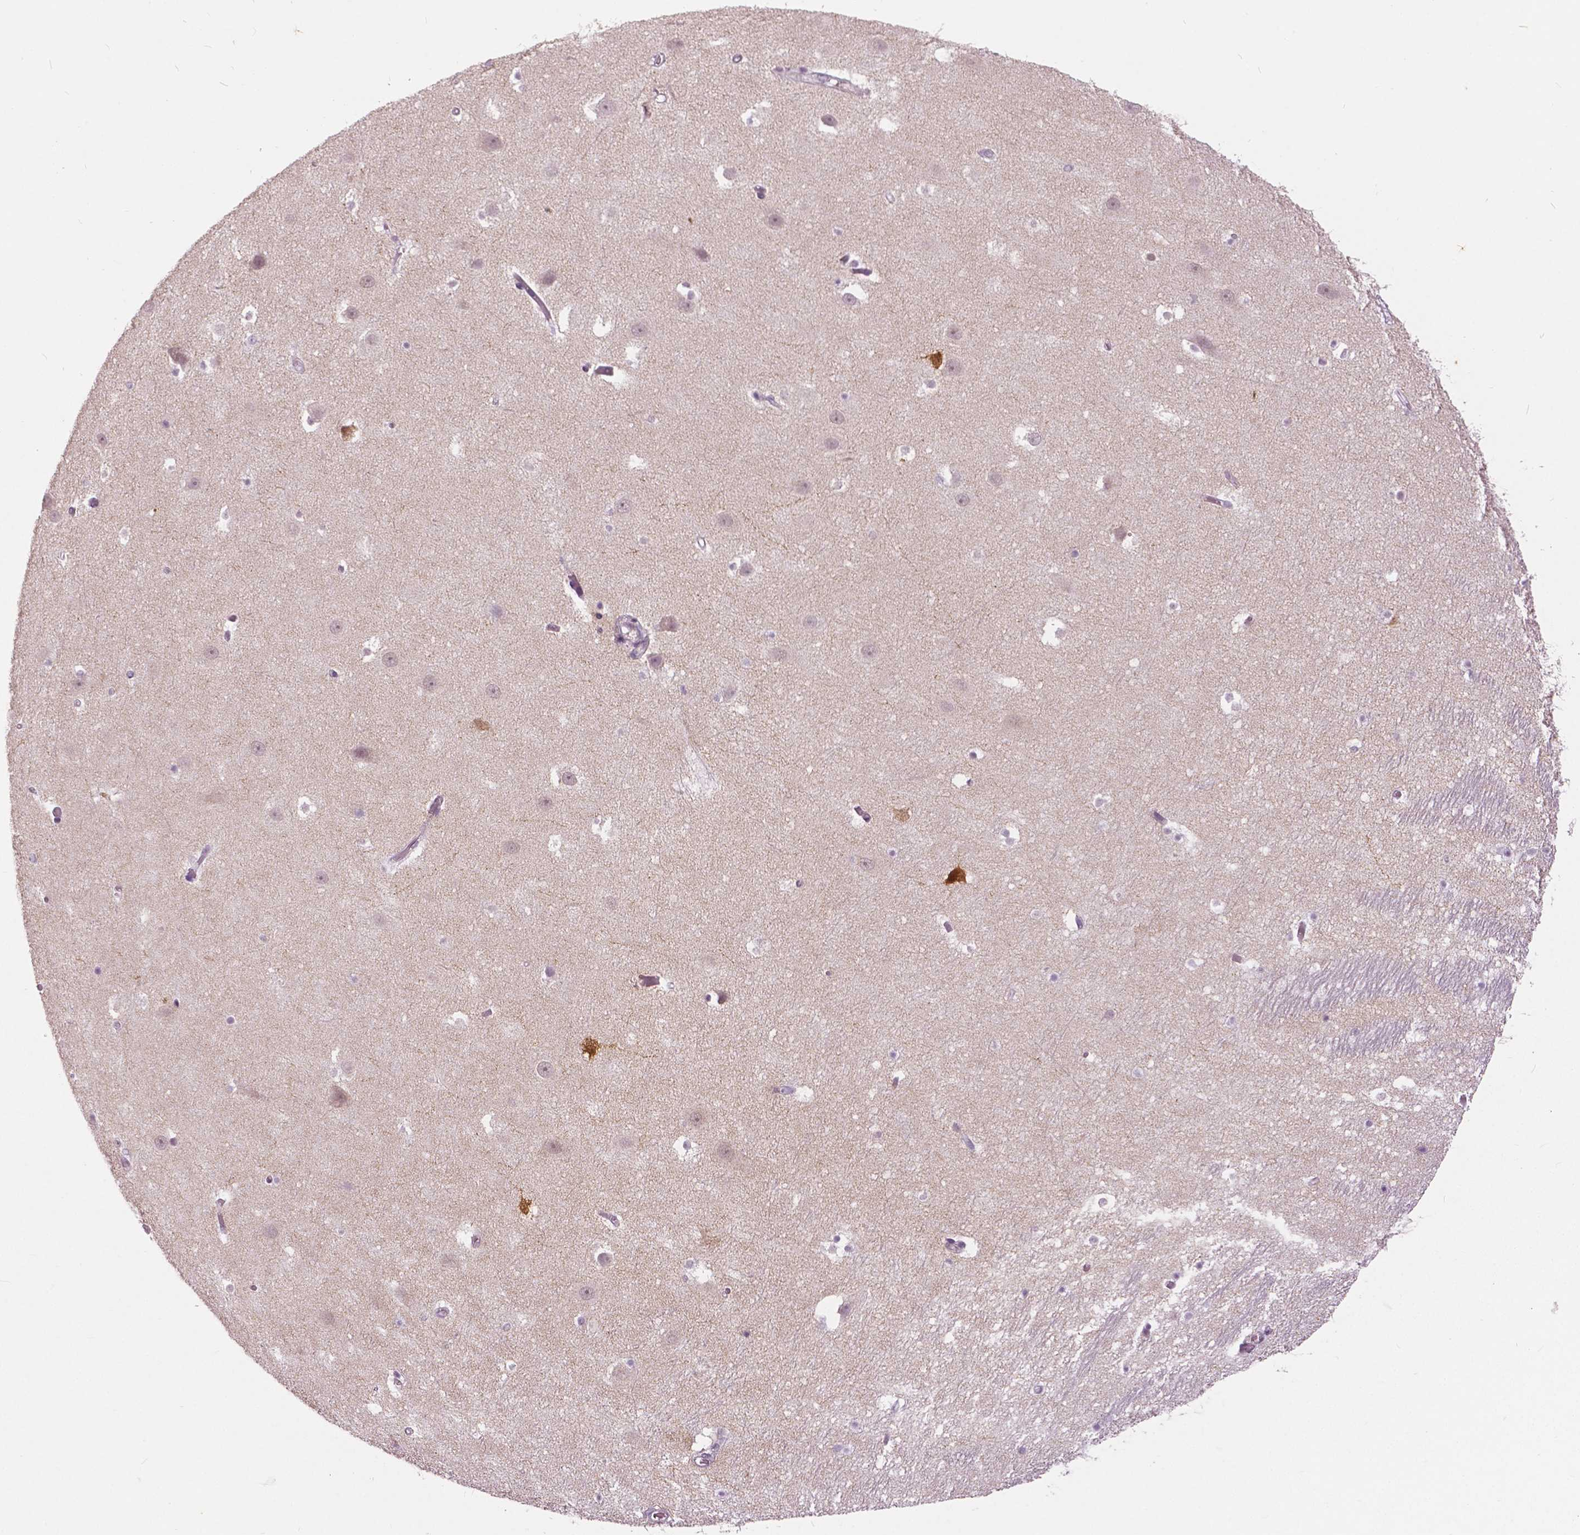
{"staining": {"intensity": "negative", "quantity": "none", "location": "none"}, "tissue": "hippocampus", "cell_type": "Glial cells", "image_type": "normal", "snomed": [{"axis": "morphology", "description": "Normal tissue, NOS"}, {"axis": "topography", "description": "Hippocampus"}], "caption": "High magnification brightfield microscopy of unremarkable hippocampus stained with DAB (brown) and counterstained with hematoxylin (blue): glial cells show no significant expression.", "gene": "GRIN2A", "patient": {"sex": "male", "age": 26}}